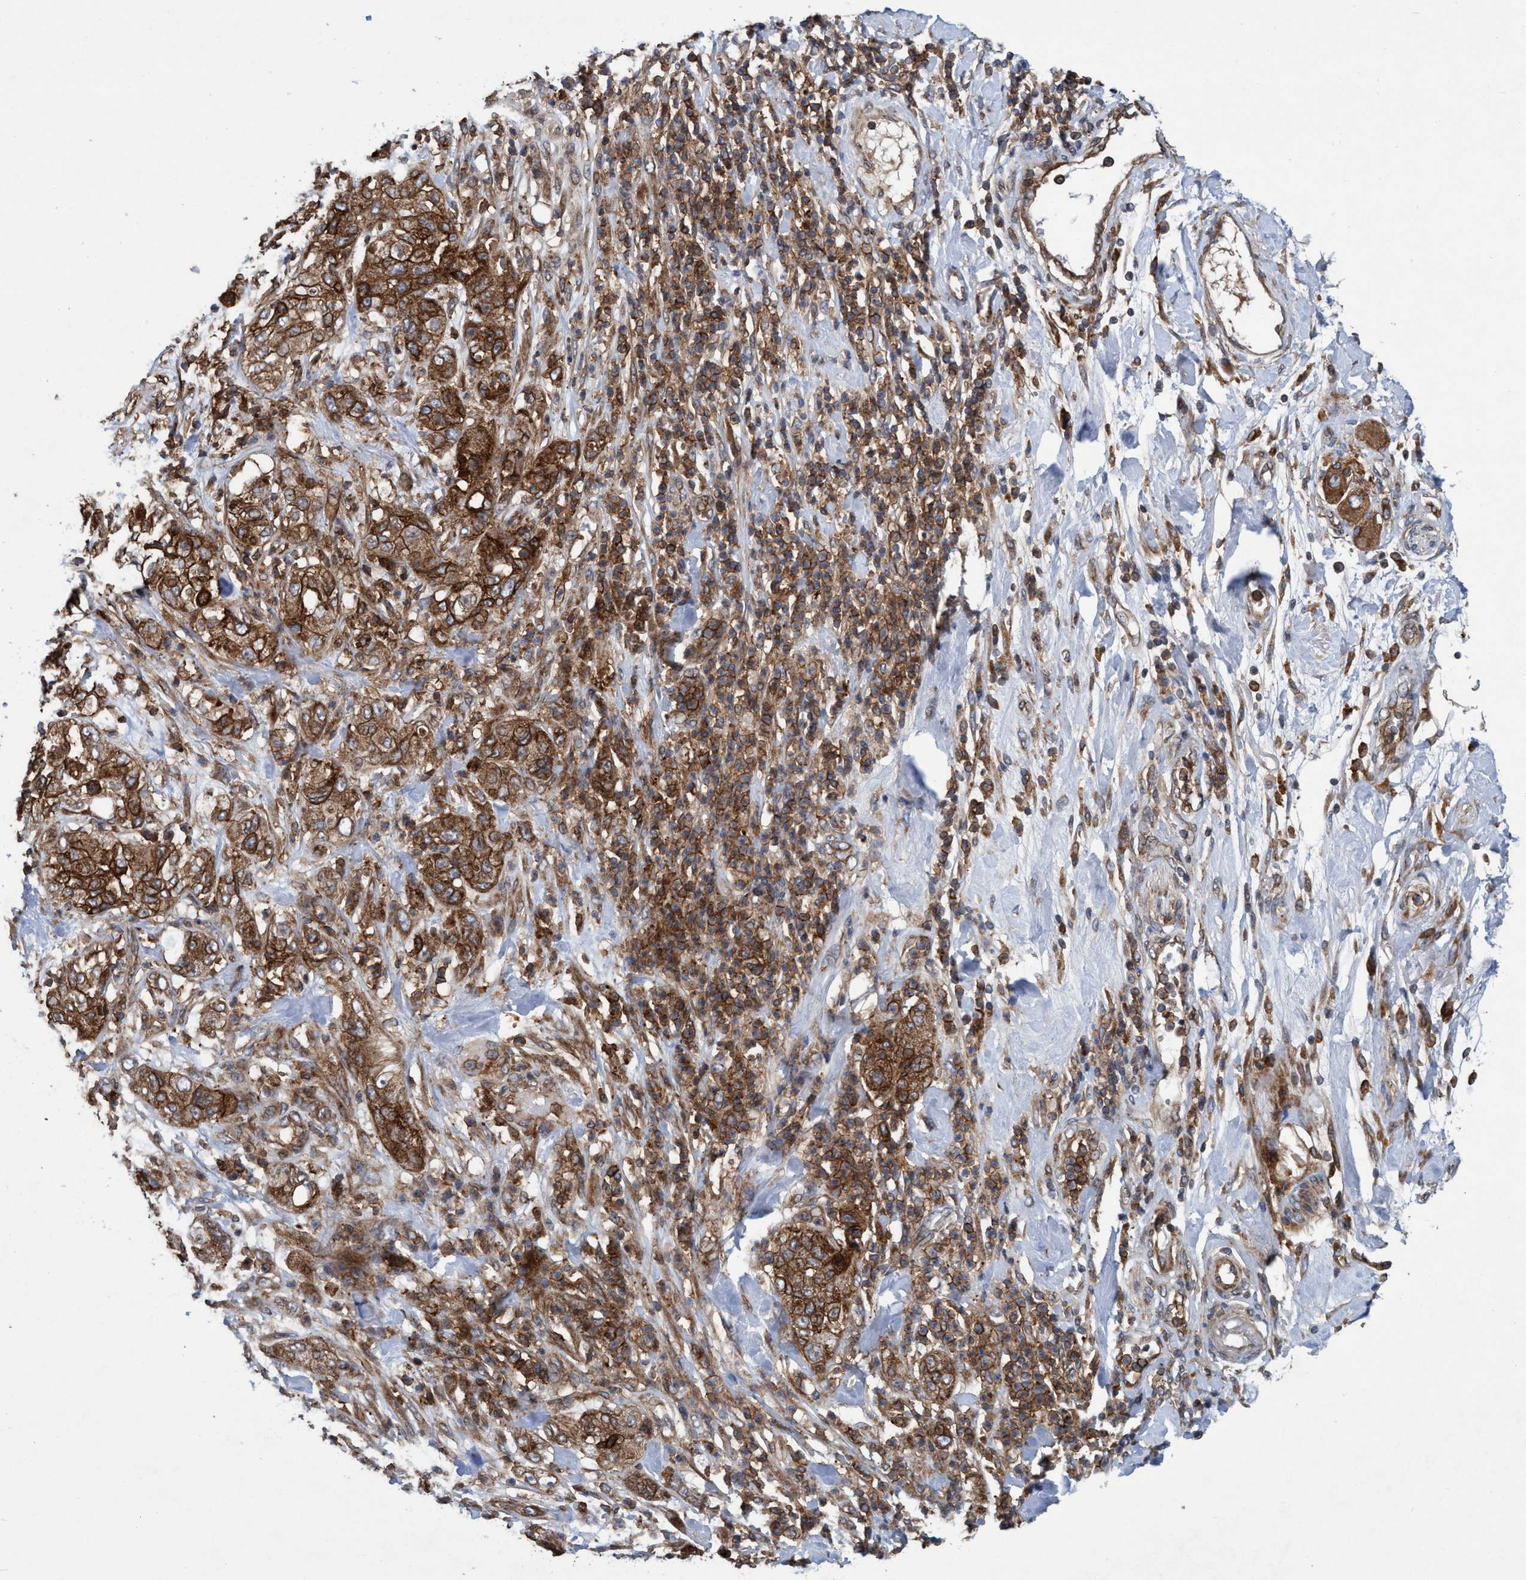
{"staining": {"intensity": "moderate", "quantity": ">75%", "location": "cytoplasmic/membranous"}, "tissue": "pancreatic cancer", "cell_type": "Tumor cells", "image_type": "cancer", "snomed": [{"axis": "morphology", "description": "Adenocarcinoma, NOS"}, {"axis": "topography", "description": "Pancreas"}], "caption": "Protein positivity by immunohistochemistry (IHC) reveals moderate cytoplasmic/membranous positivity in approximately >75% of tumor cells in pancreatic cancer.", "gene": "SLC16A3", "patient": {"sex": "female", "age": 78}}